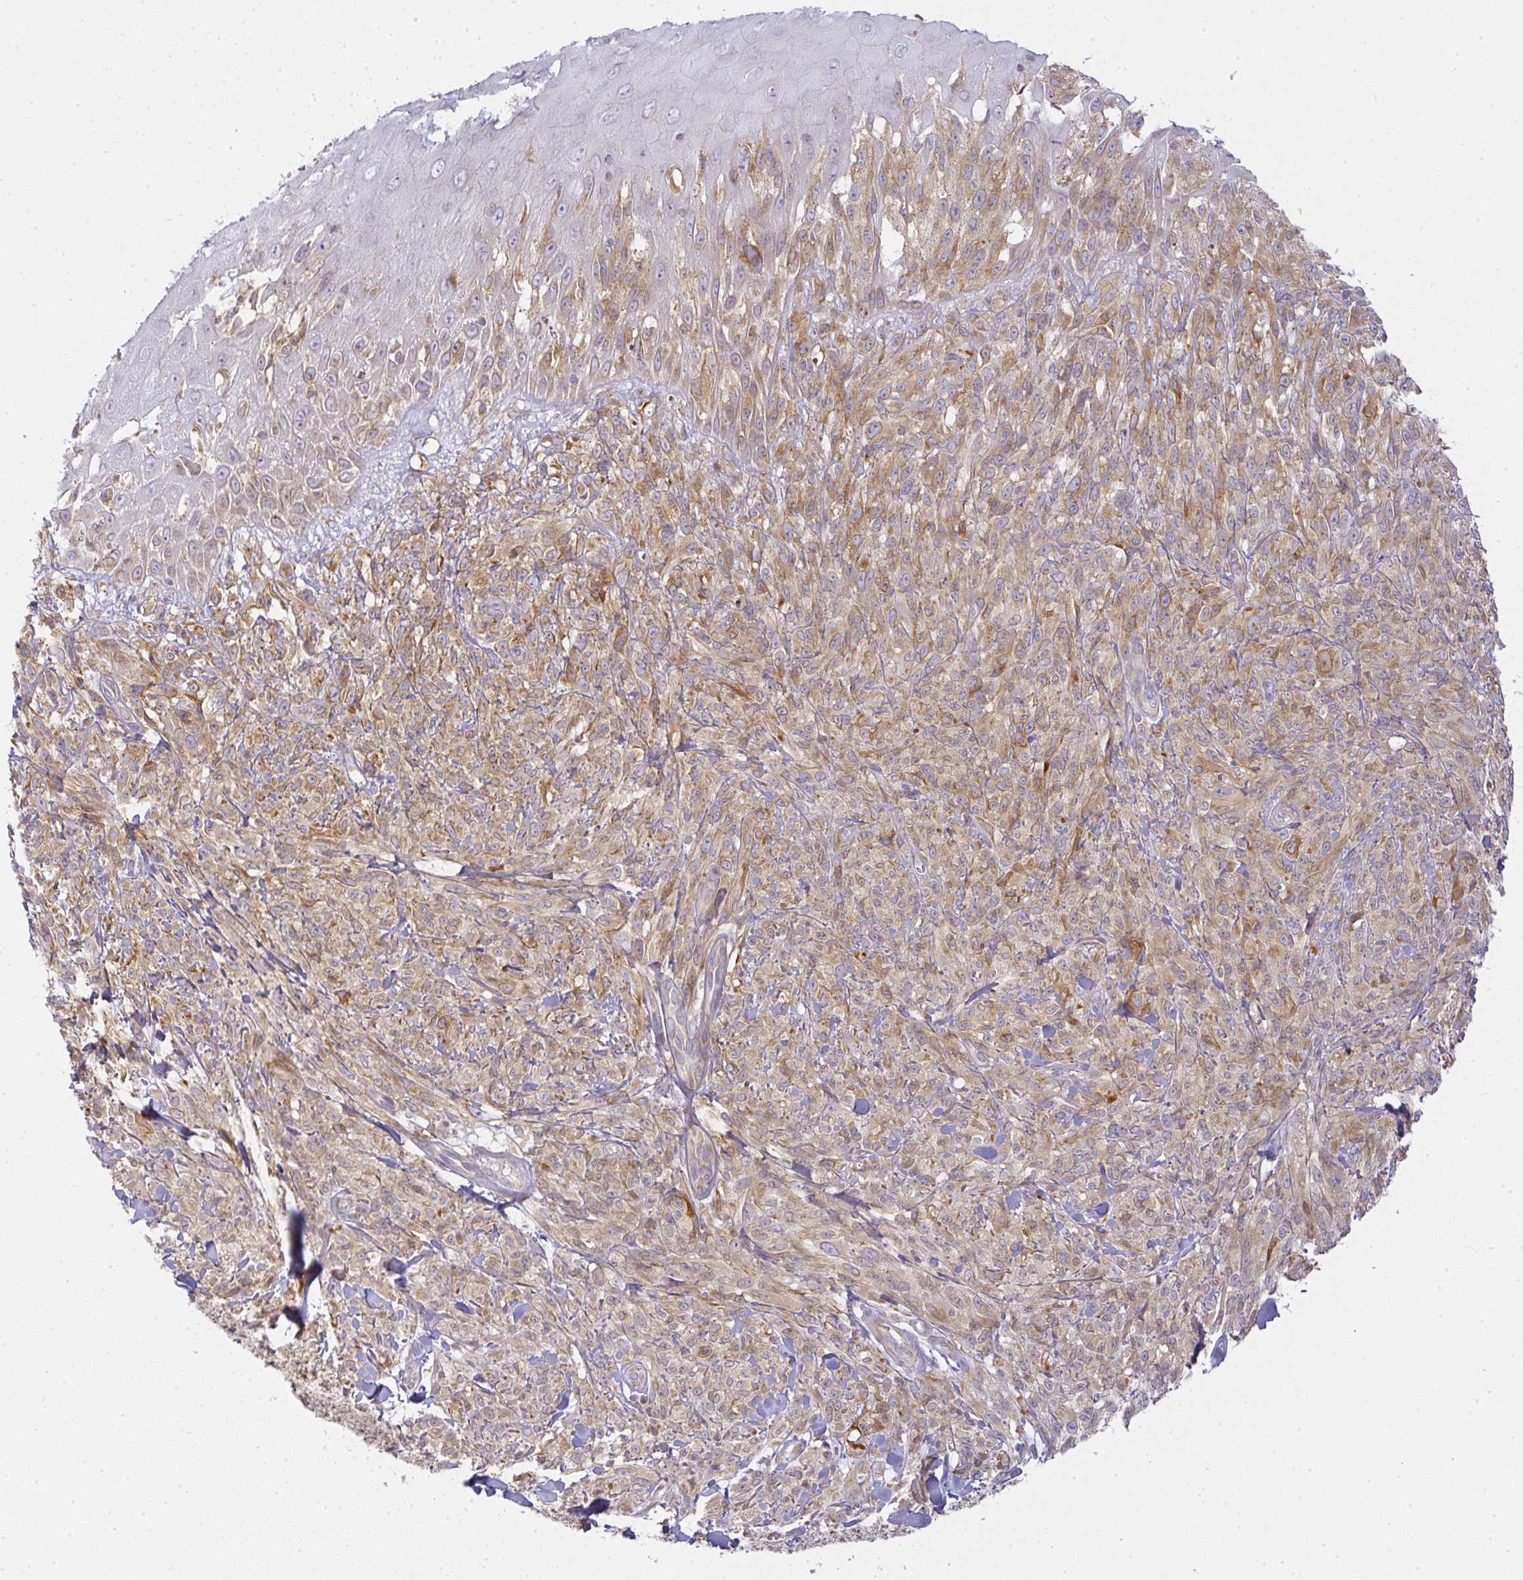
{"staining": {"intensity": "weak", "quantity": ">75%", "location": "cytoplasmic/membranous"}, "tissue": "melanoma", "cell_type": "Tumor cells", "image_type": "cancer", "snomed": [{"axis": "morphology", "description": "Malignant melanoma, NOS"}, {"axis": "topography", "description": "Skin of upper arm"}], "caption": "Immunohistochemistry staining of malignant melanoma, which shows low levels of weak cytoplasmic/membranous positivity in approximately >75% of tumor cells indicating weak cytoplasmic/membranous protein staining. The staining was performed using DAB (brown) for protein detection and nuclei were counterstained in hematoxylin (blue).", "gene": "DERL2", "patient": {"sex": "female", "age": 65}}